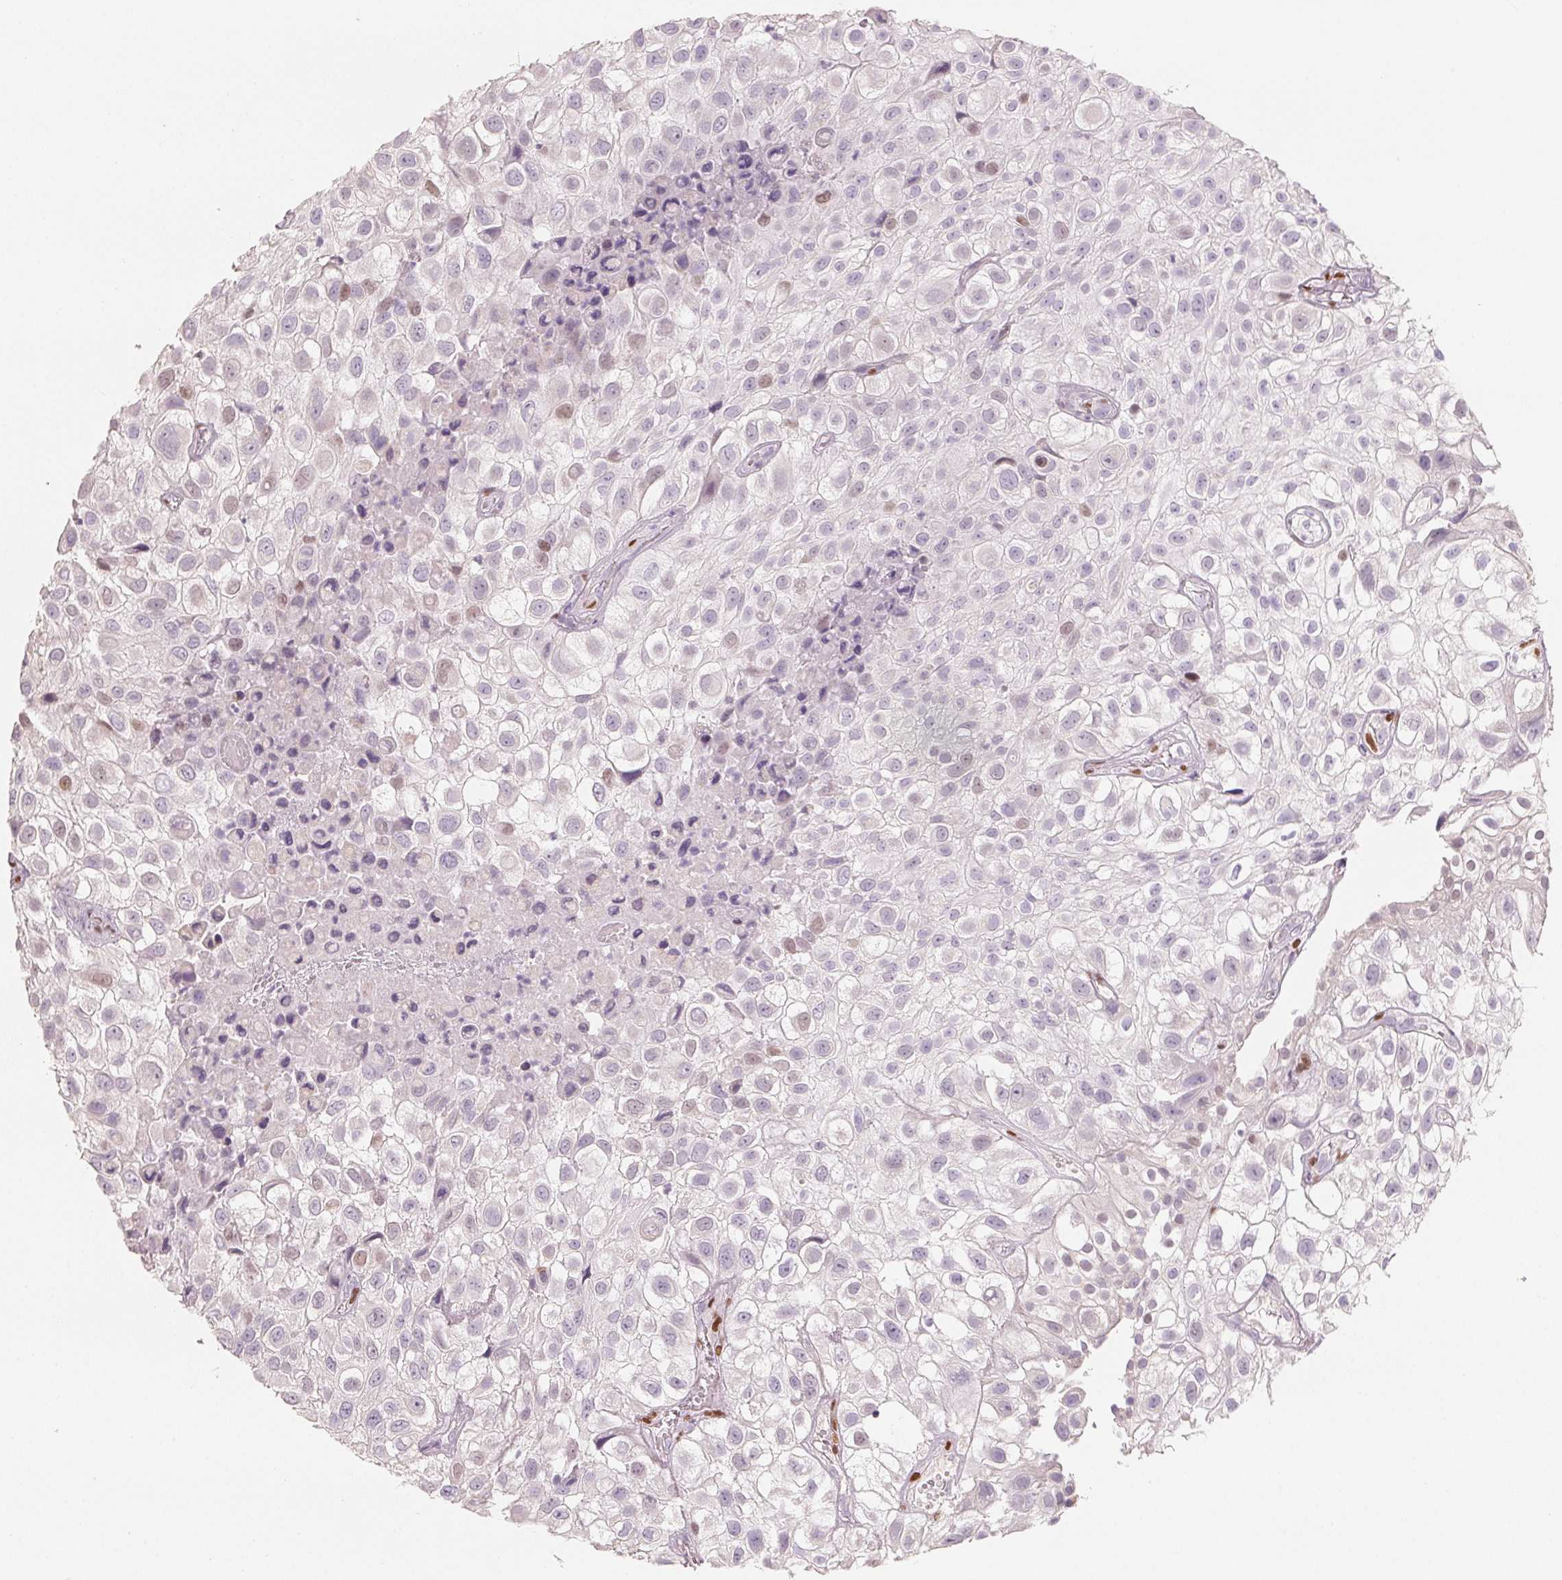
{"staining": {"intensity": "negative", "quantity": "none", "location": "none"}, "tissue": "urothelial cancer", "cell_type": "Tumor cells", "image_type": "cancer", "snomed": [{"axis": "morphology", "description": "Urothelial carcinoma, High grade"}, {"axis": "topography", "description": "Urinary bladder"}], "caption": "A high-resolution histopathology image shows immunohistochemistry staining of urothelial cancer, which shows no significant expression in tumor cells.", "gene": "SMARCD3", "patient": {"sex": "male", "age": 56}}